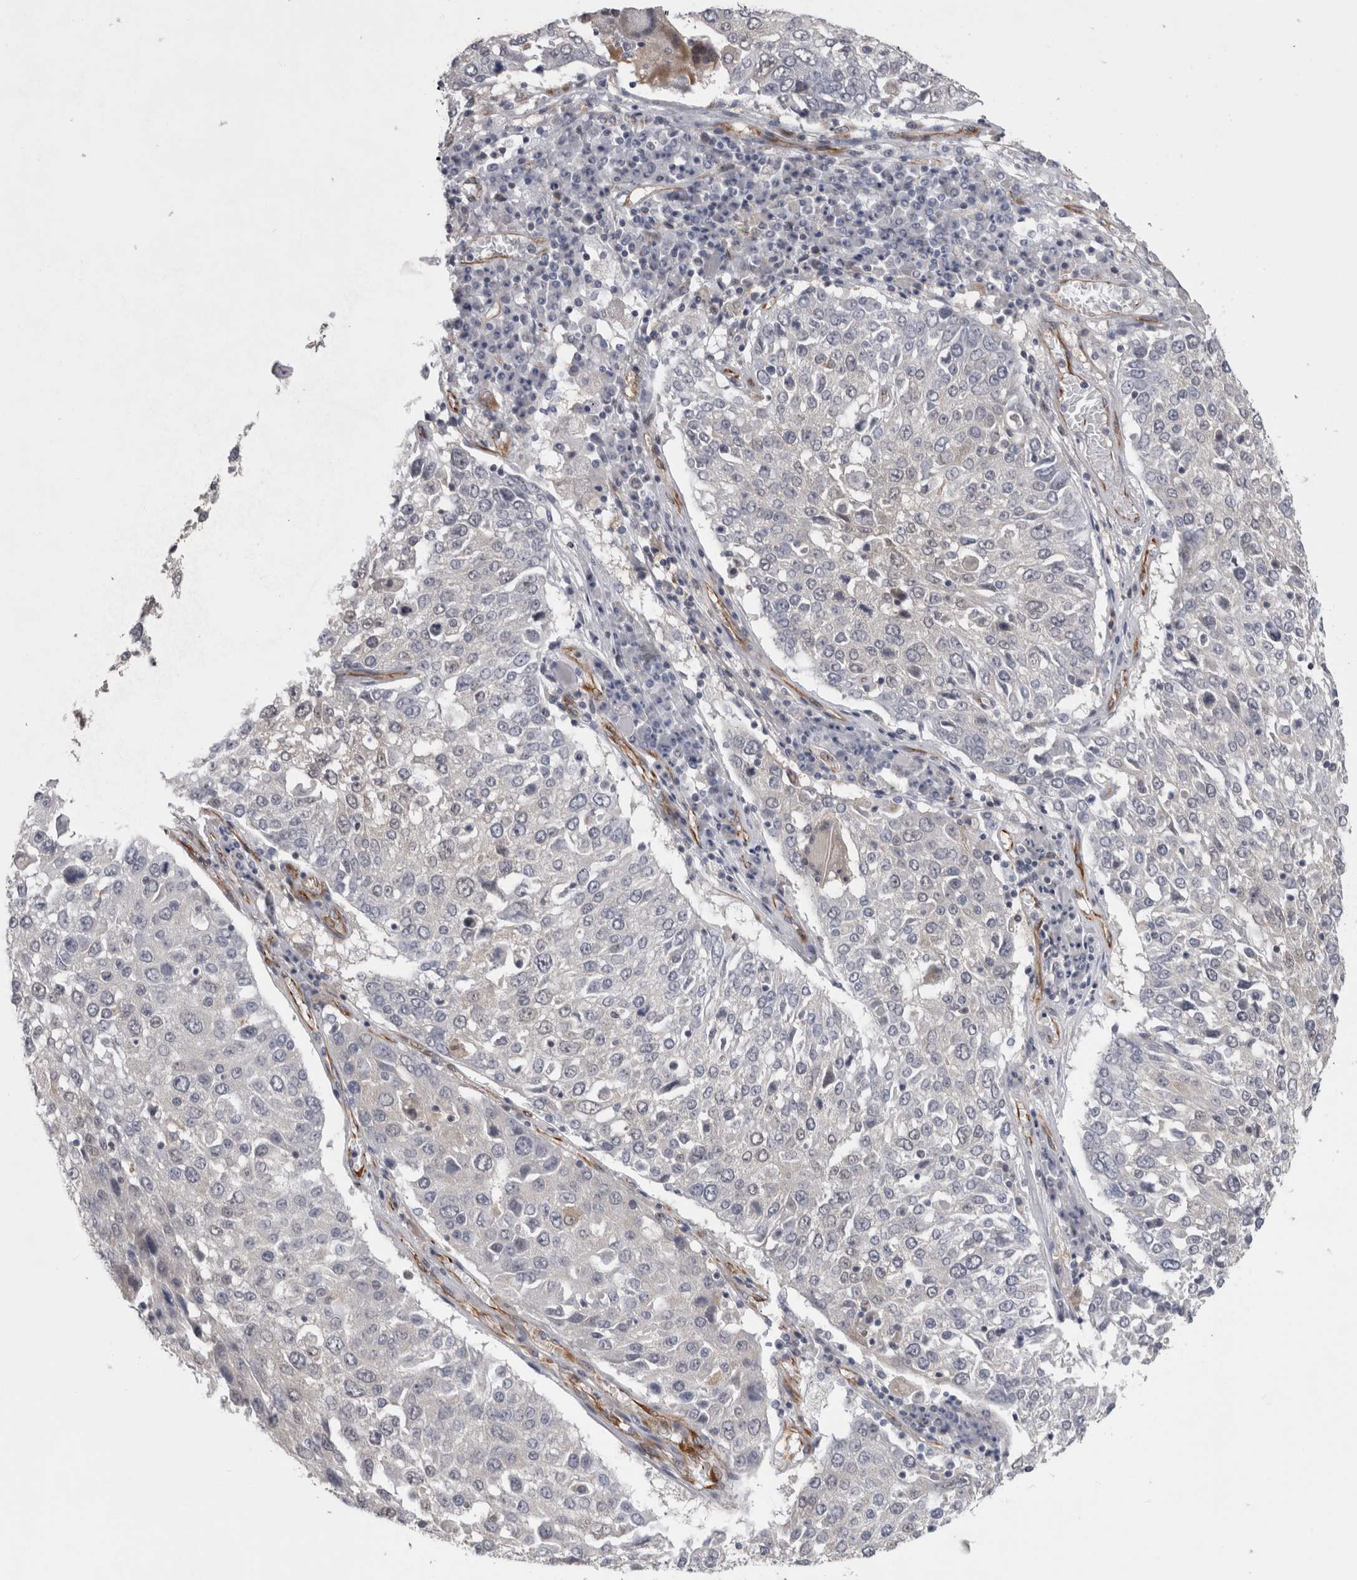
{"staining": {"intensity": "negative", "quantity": "none", "location": "none"}, "tissue": "lung cancer", "cell_type": "Tumor cells", "image_type": "cancer", "snomed": [{"axis": "morphology", "description": "Squamous cell carcinoma, NOS"}, {"axis": "topography", "description": "Lung"}], "caption": "A photomicrograph of squamous cell carcinoma (lung) stained for a protein reveals no brown staining in tumor cells.", "gene": "ACOT7", "patient": {"sex": "male", "age": 65}}